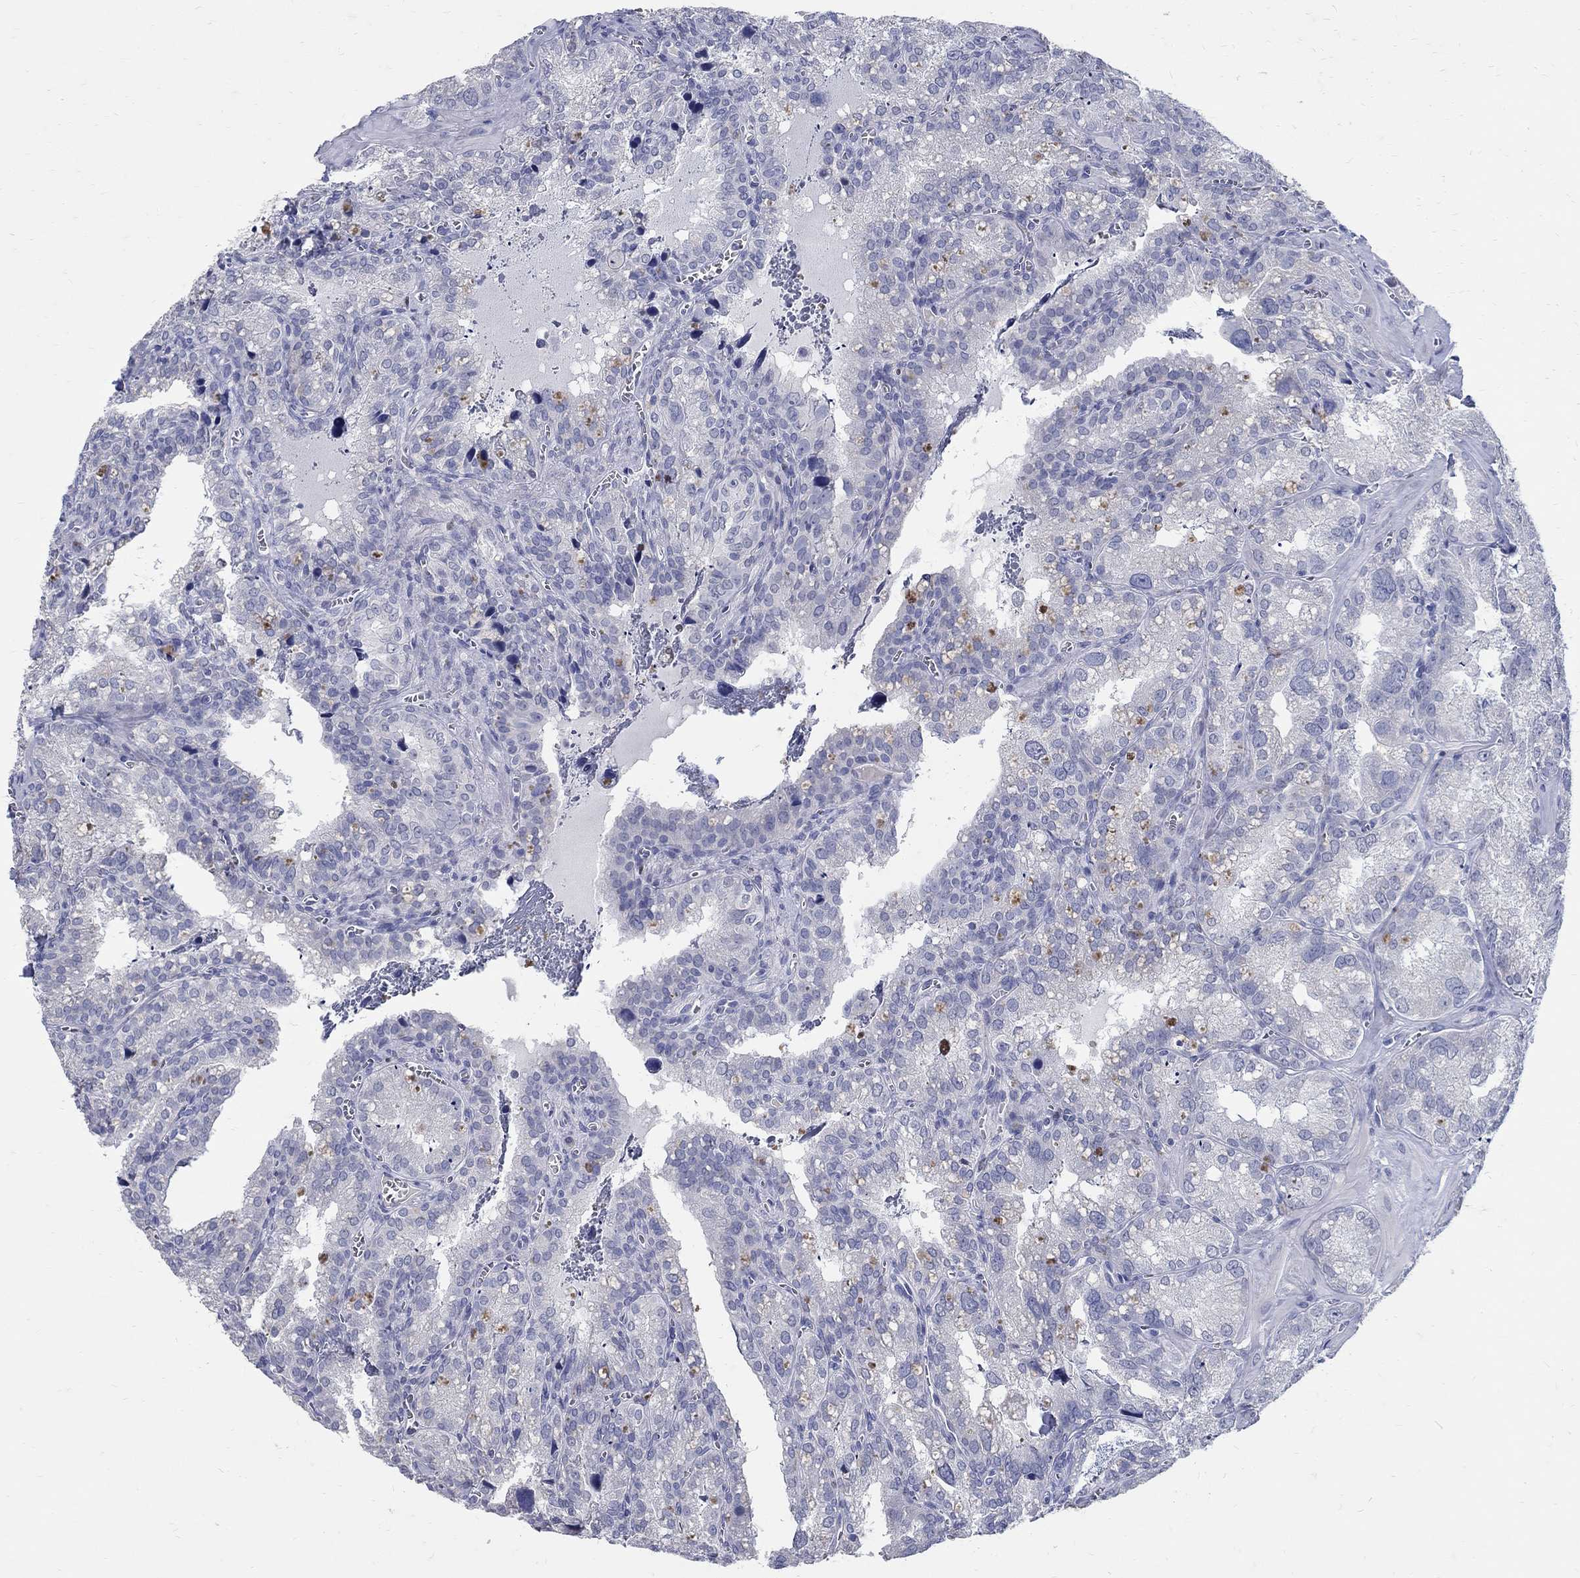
{"staining": {"intensity": "negative", "quantity": "none", "location": "none"}, "tissue": "seminal vesicle", "cell_type": "Glandular cells", "image_type": "normal", "snomed": [{"axis": "morphology", "description": "Normal tissue, NOS"}, {"axis": "topography", "description": "Seminal veicle"}], "caption": "This is an immunohistochemistry histopathology image of unremarkable seminal vesicle. There is no positivity in glandular cells.", "gene": "SOX2", "patient": {"sex": "male", "age": 57}}